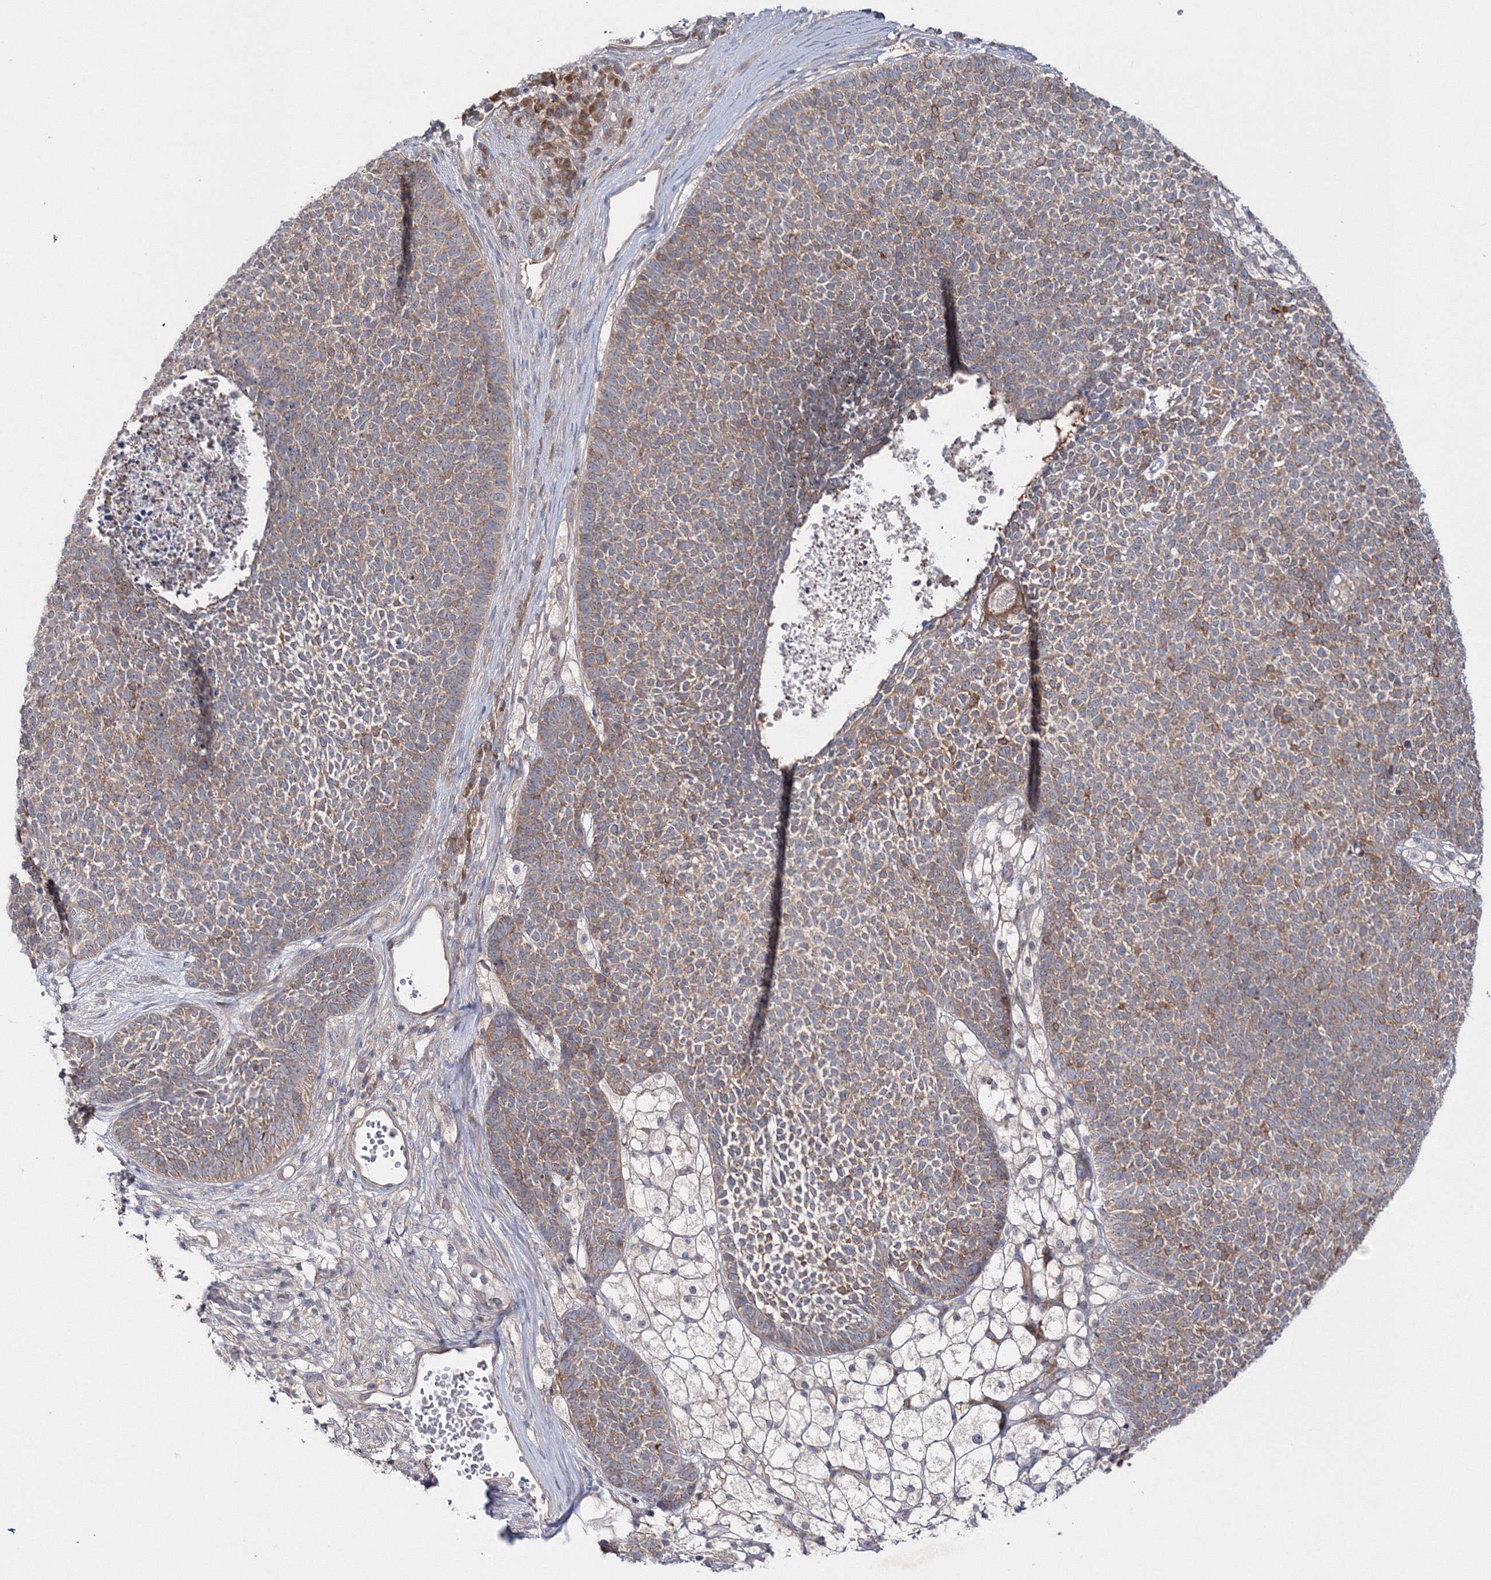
{"staining": {"intensity": "moderate", "quantity": "<25%", "location": "cytoplasmic/membranous"}, "tissue": "skin cancer", "cell_type": "Tumor cells", "image_type": "cancer", "snomed": [{"axis": "morphology", "description": "Basal cell carcinoma"}, {"axis": "topography", "description": "Skin"}], "caption": "High-magnification brightfield microscopy of skin basal cell carcinoma stained with DAB (3,3'-diaminobenzidine) (brown) and counterstained with hematoxylin (blue). tumor cells exhibit moderate cytoplasmic/membranous staining is seen in approximately<25% of cells. (DAB (3,3'-diaminobenzidine) IHC with brightfield microscopy, high magnification).", "gene": "IPMK", "patient": {"sex": "female", "age": 84}}